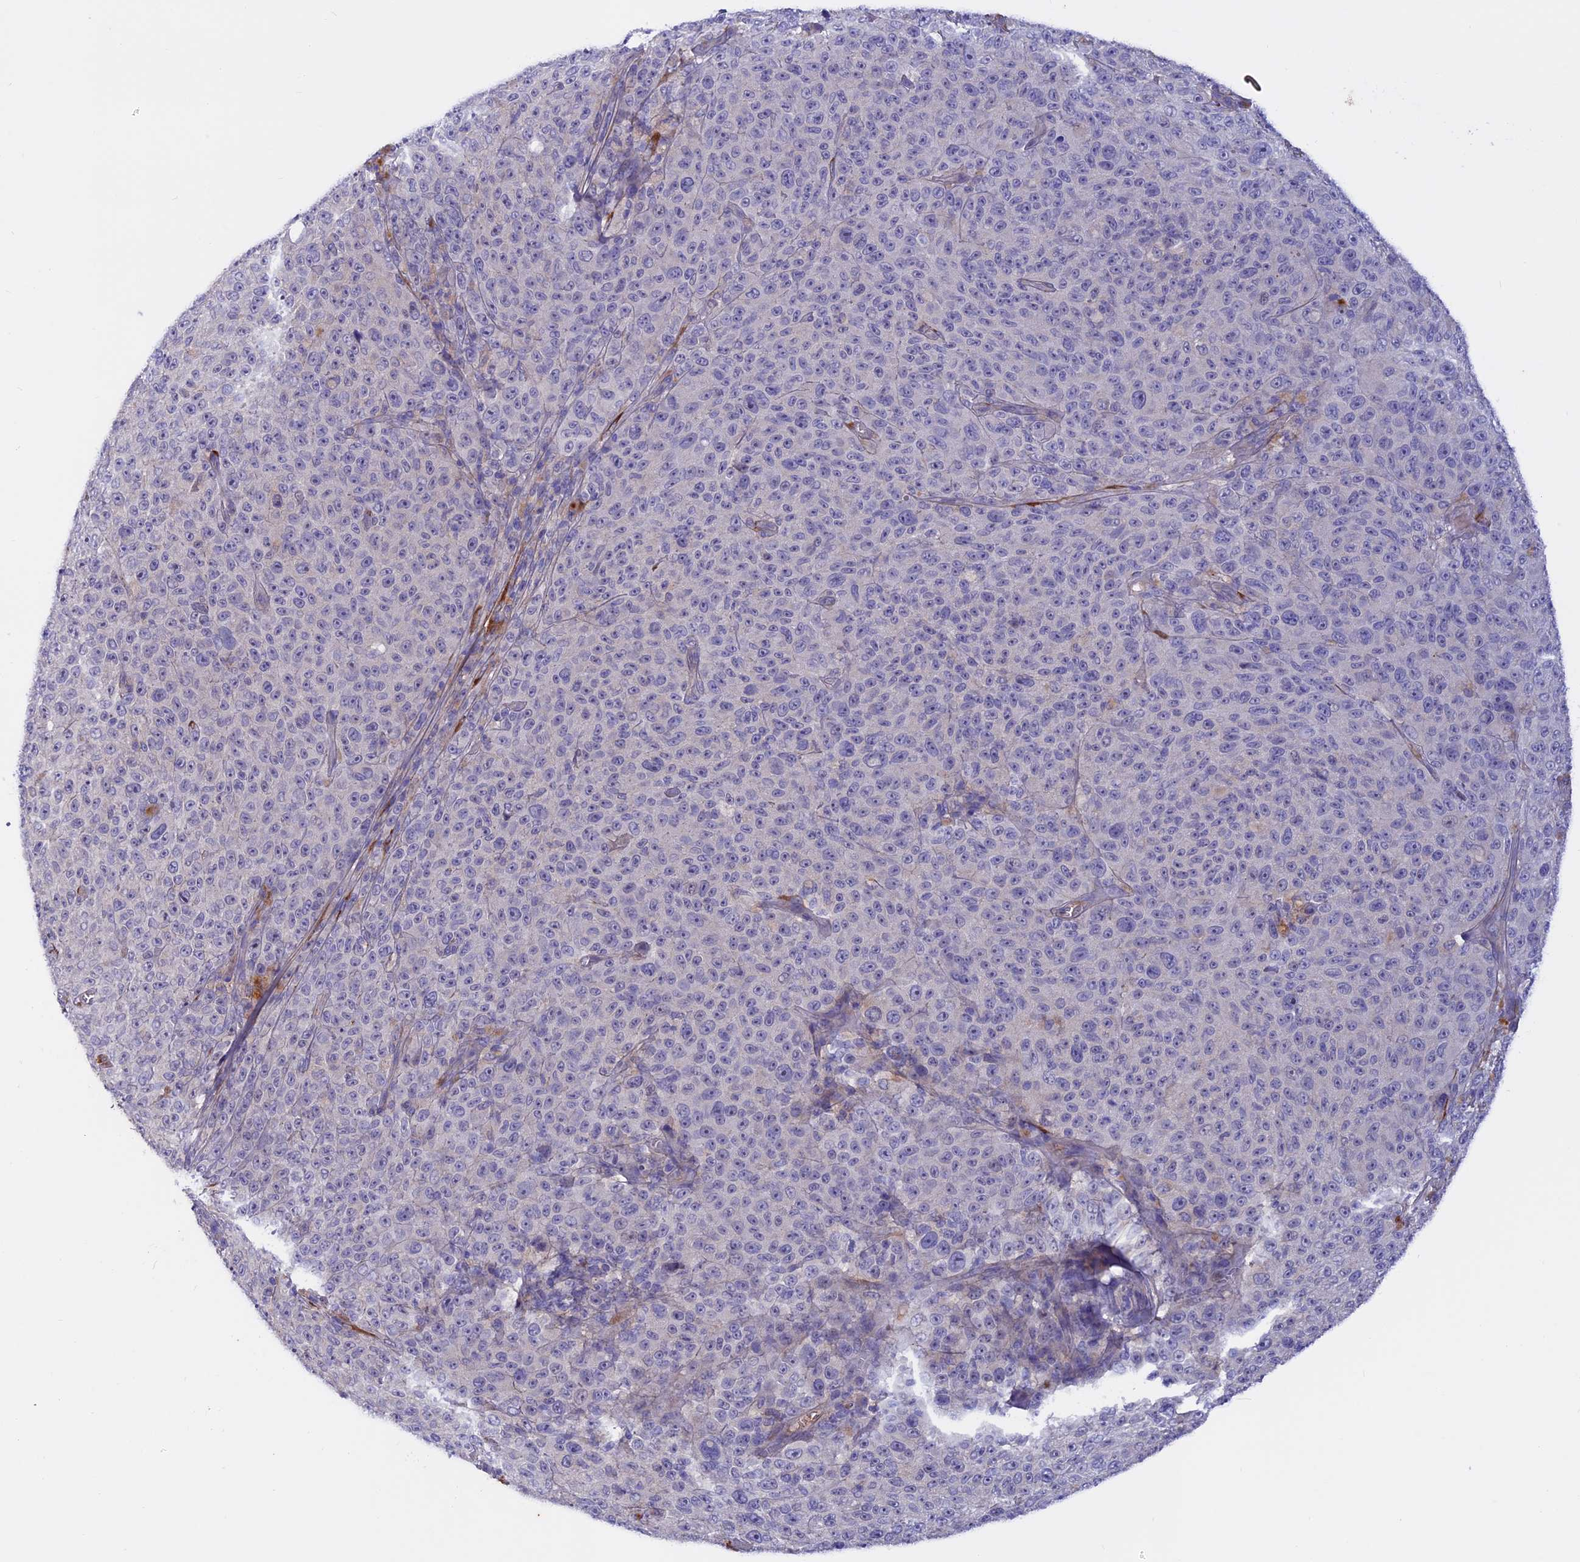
{"staining": {"intensity": "negative", "quantity": "none", "location": "none"}, "tissue": "melanoma", "cell_type": "Tumor cells", "image_type": "cancer", "snomed": [{"axis": "morphology", "description": "Malignant melanoma, NOS"}, {"axis": "topography", "description": "Skin"}], "caption": "Micrograph shows no protein positivity in tumor cells of melanoma tissue.", "gene": "COL4A3", "patient": {"sex": "female", "age": 82}}